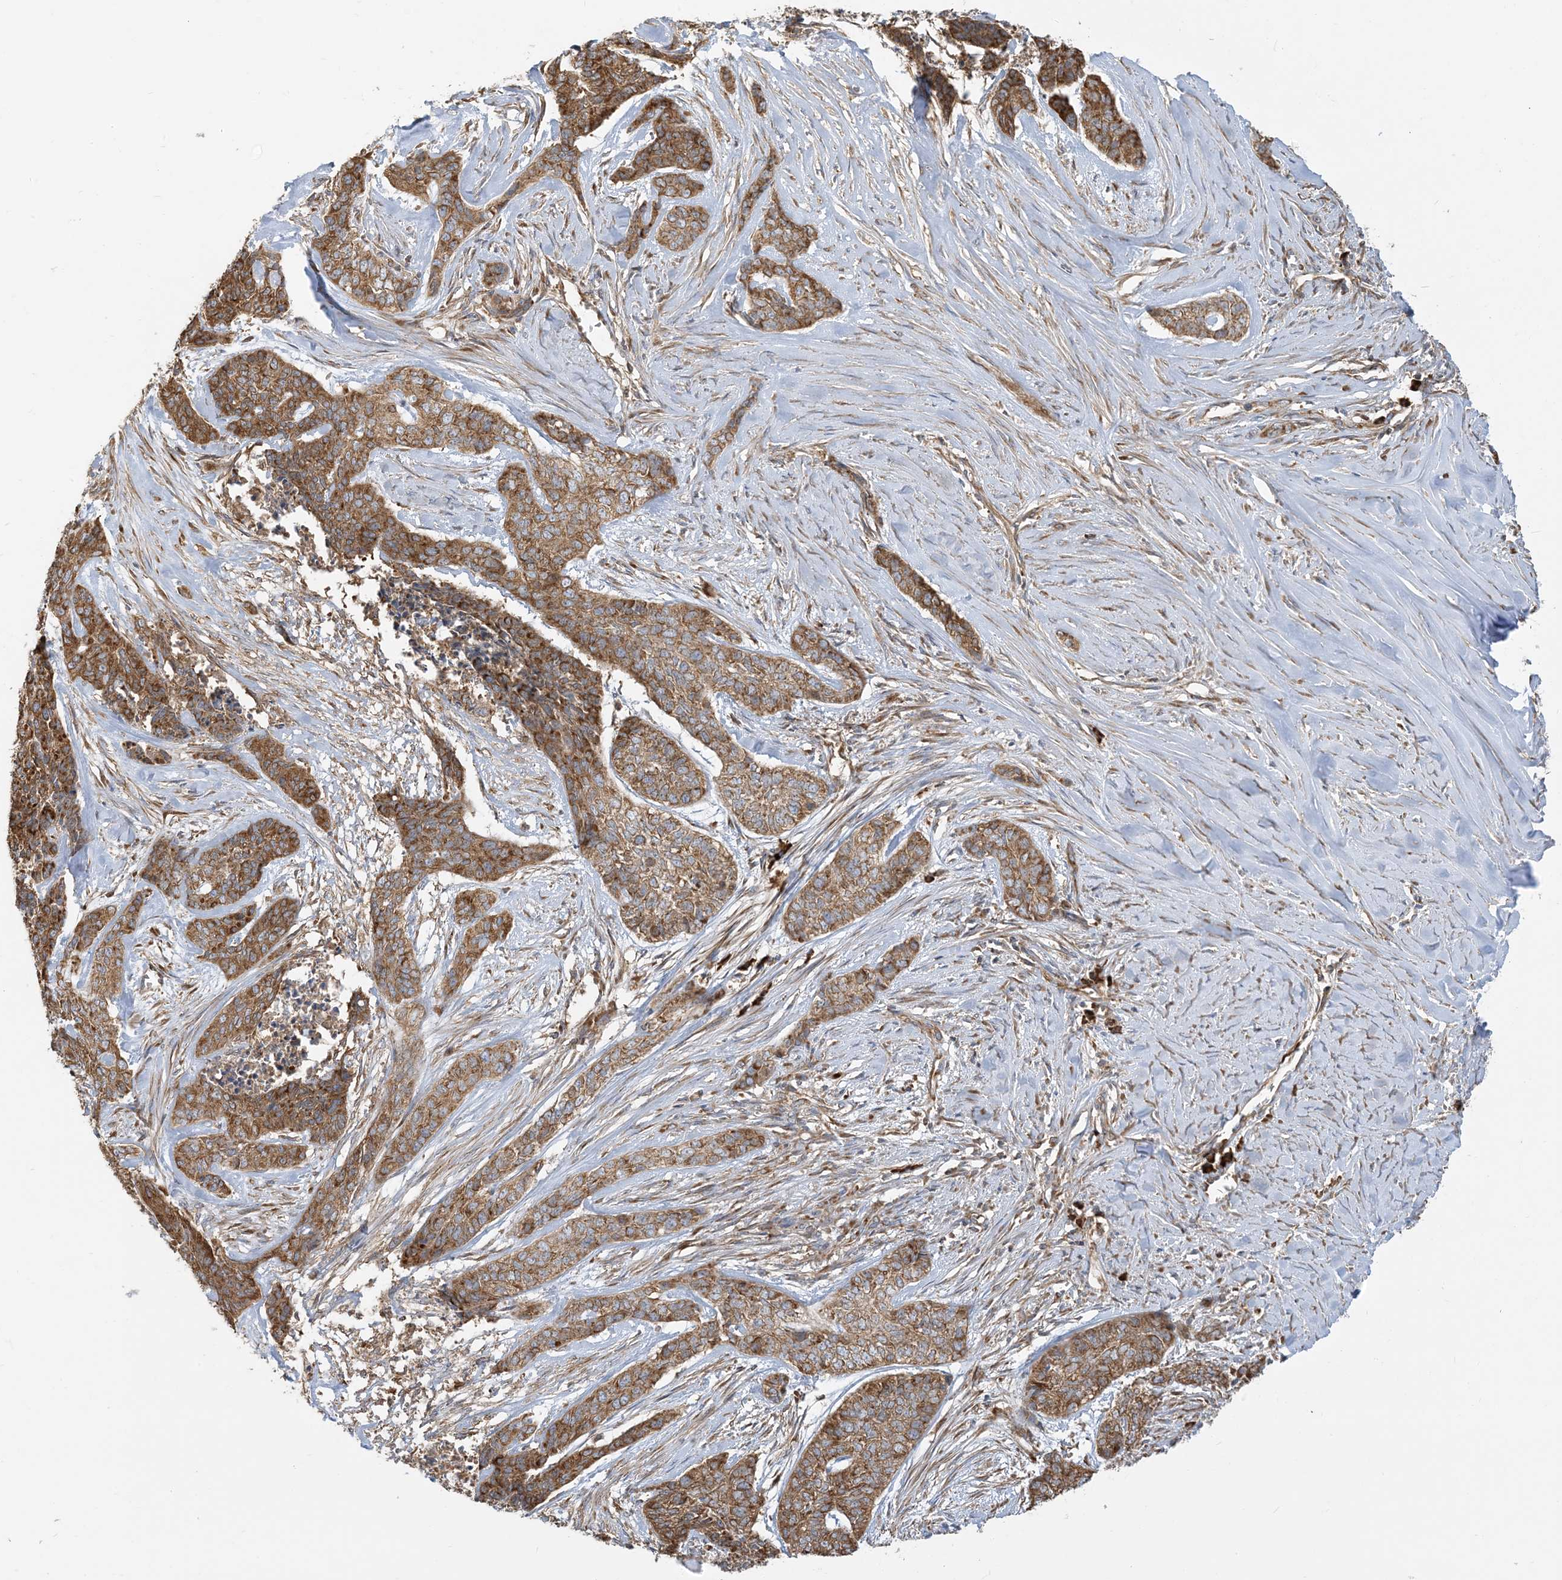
{"staining": {"intensity": "moderate", "quantity": ">75%", "location": "cytoplasmic/membranous"}, "tissue": "skin cancer", "cell_type": "Tumor cells", "image_type": "cancer", "snomed": [{"axis": "morphology", "description": "Basal cell carcinoma"}, {"axis": "topography", "description": "Skin"}], "caption": "Human skin cancer stained with a brown dye demonstrates moderate cytoplasmic/membranous positive staining in approximately >75% of tumor cells.", "gene": "SRP72", "patient": {"sex": "female", "age": 64}}